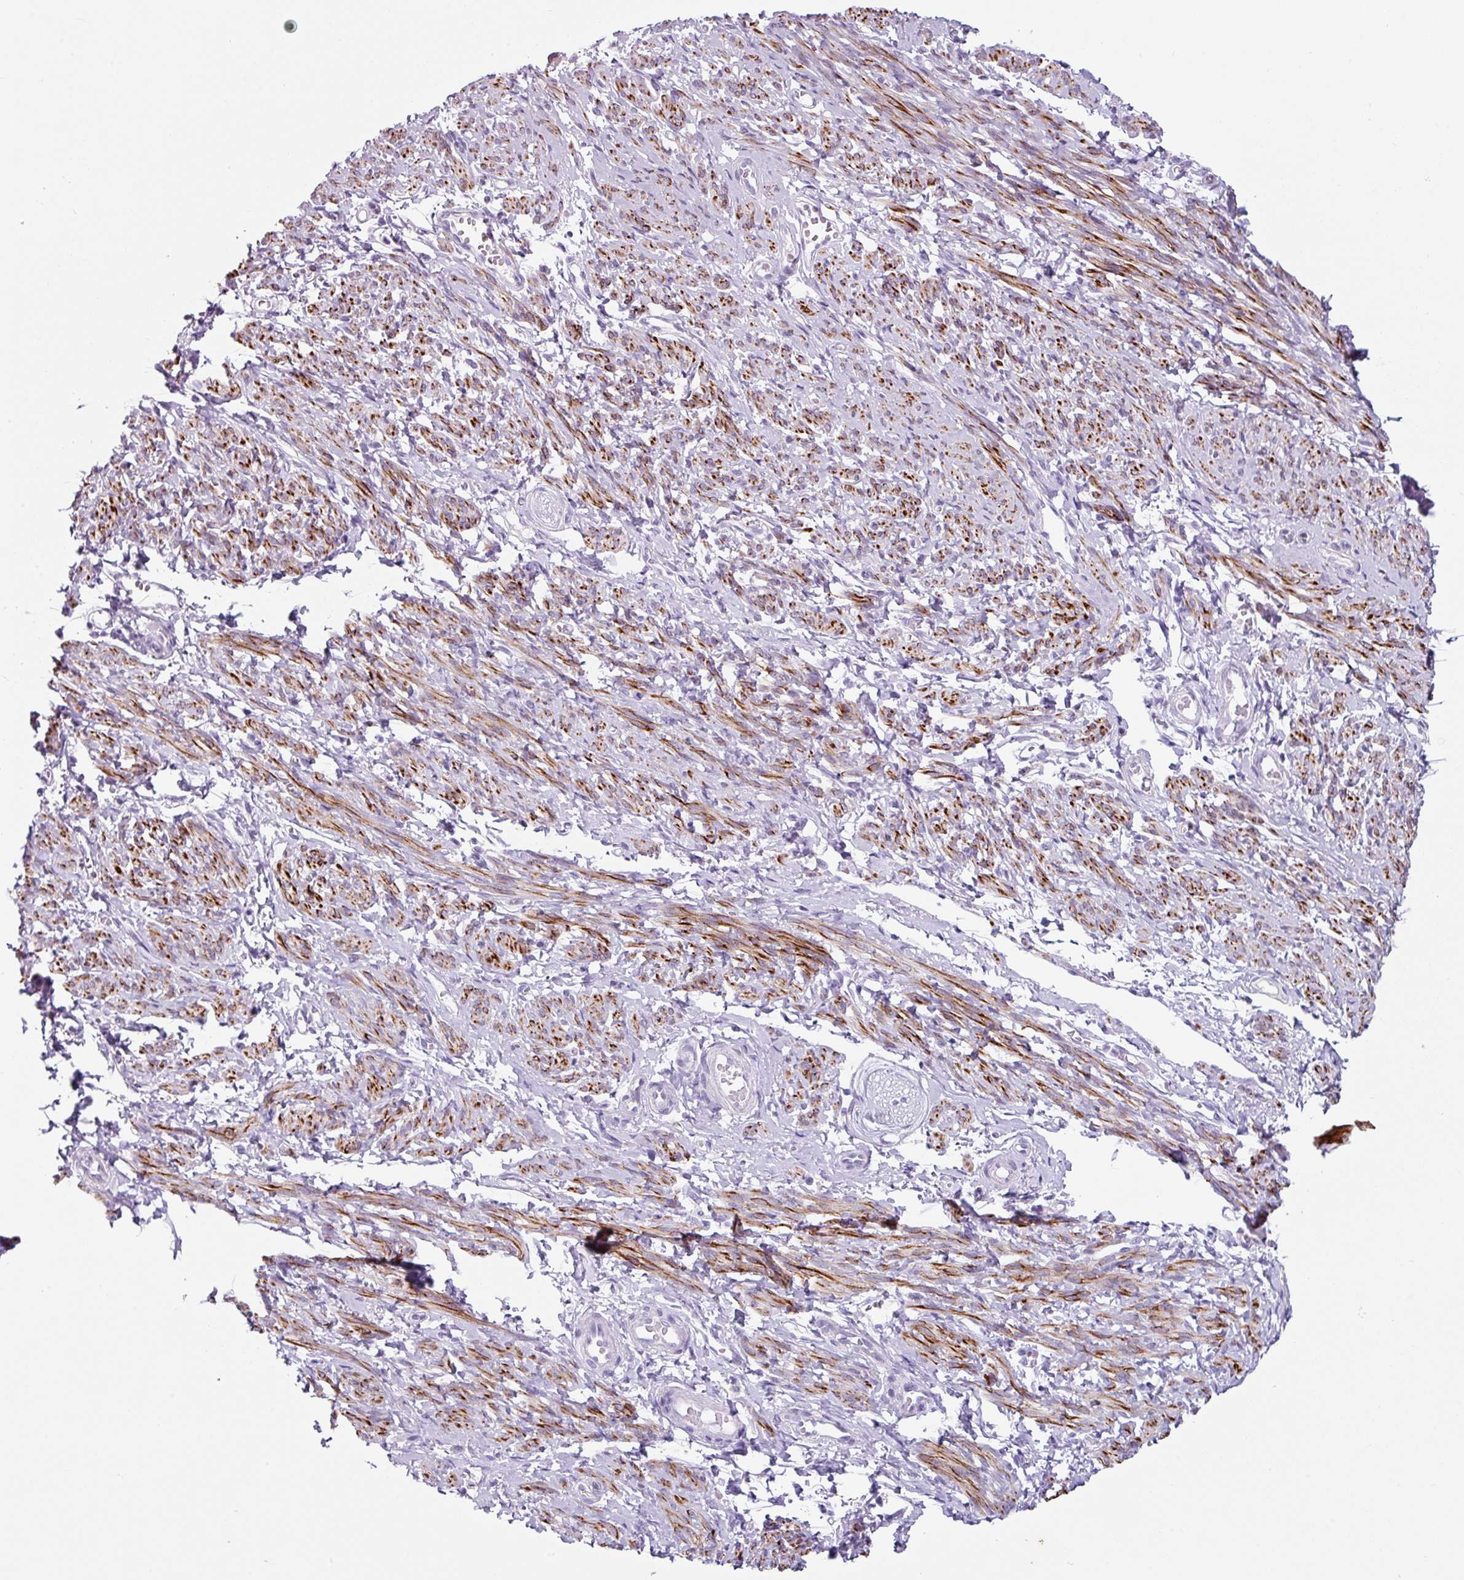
{"staining": {"intensity": "strong", "quantity": ">75%", "location": "cytoplasmic/membranous"}, "tissue": "smooth muscle", "cell_type": "Smooth muscle cells", "image_type": "normal", "snomed": [{"axis": "morphology", "description": "Normal tissue, NOS"}, {"axis": "topography", "description": "Smooth muscle"}], "caption": "Brown immunohistochemical staining in normal smooth muscle reveals strong cytoplasmic/membranous staining in approximately >75% of smooth muscle cells.", "gene": "TRA2A", "patient": {"sex": "female", "age": 65}}